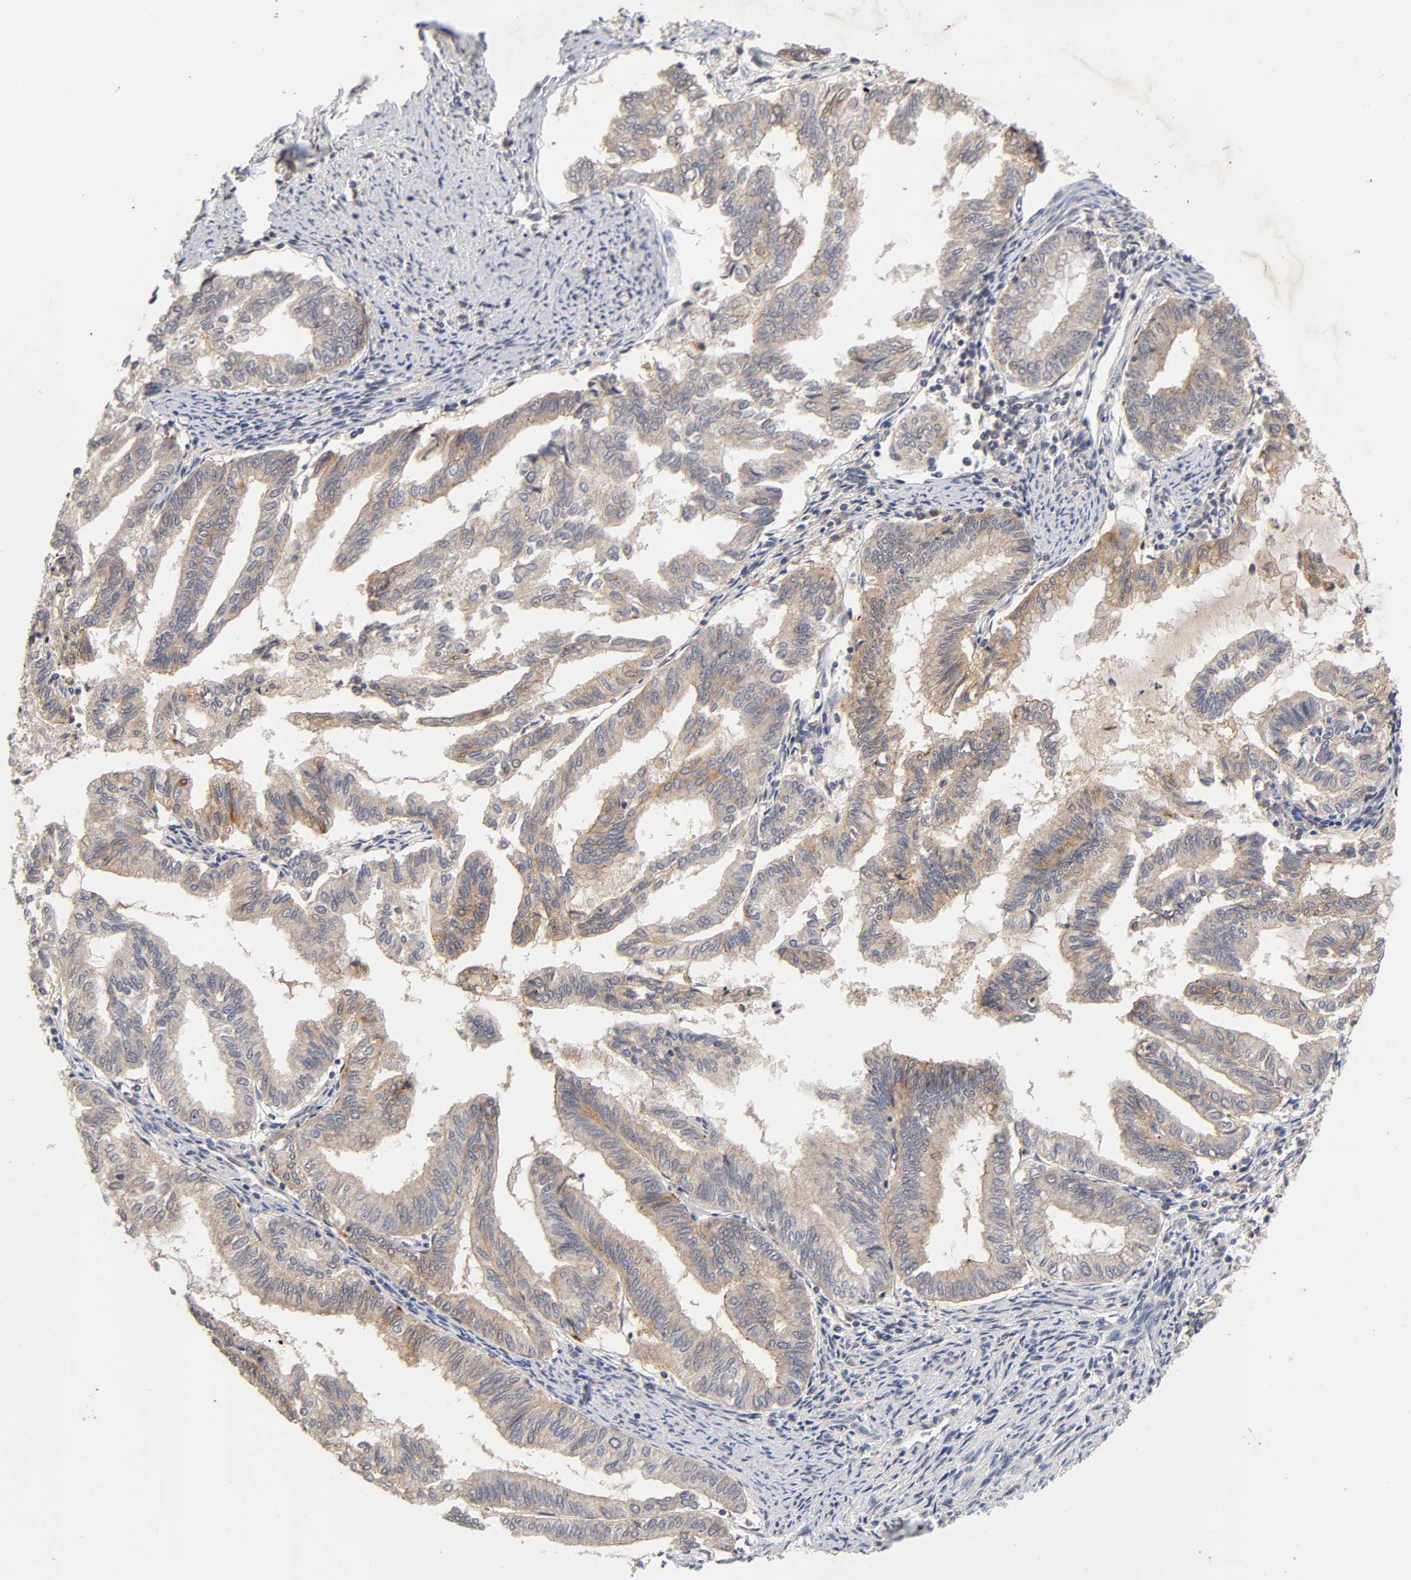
{"staining": {"intensity": "moderate", "quantity": ">75%", "location": "cytoplasmic/membranous"}, "tissue": "endometrial cancer", "cell_type": "Tumor cells", "image_type": "cancer", "snomed": [{"axis": "morphology", "description": "Adenocarcinoma, NOS"}, {"axis": "topography", "description": "Endometrium"}], "caption": "The photomicrograph reveals a brown stain indicating the presence of a protein in the cytoplasmic/membranous of tumor cells in endometrial cancer.", "gene": "CXADR", "patient": {"sex": "female", "age": 79}}